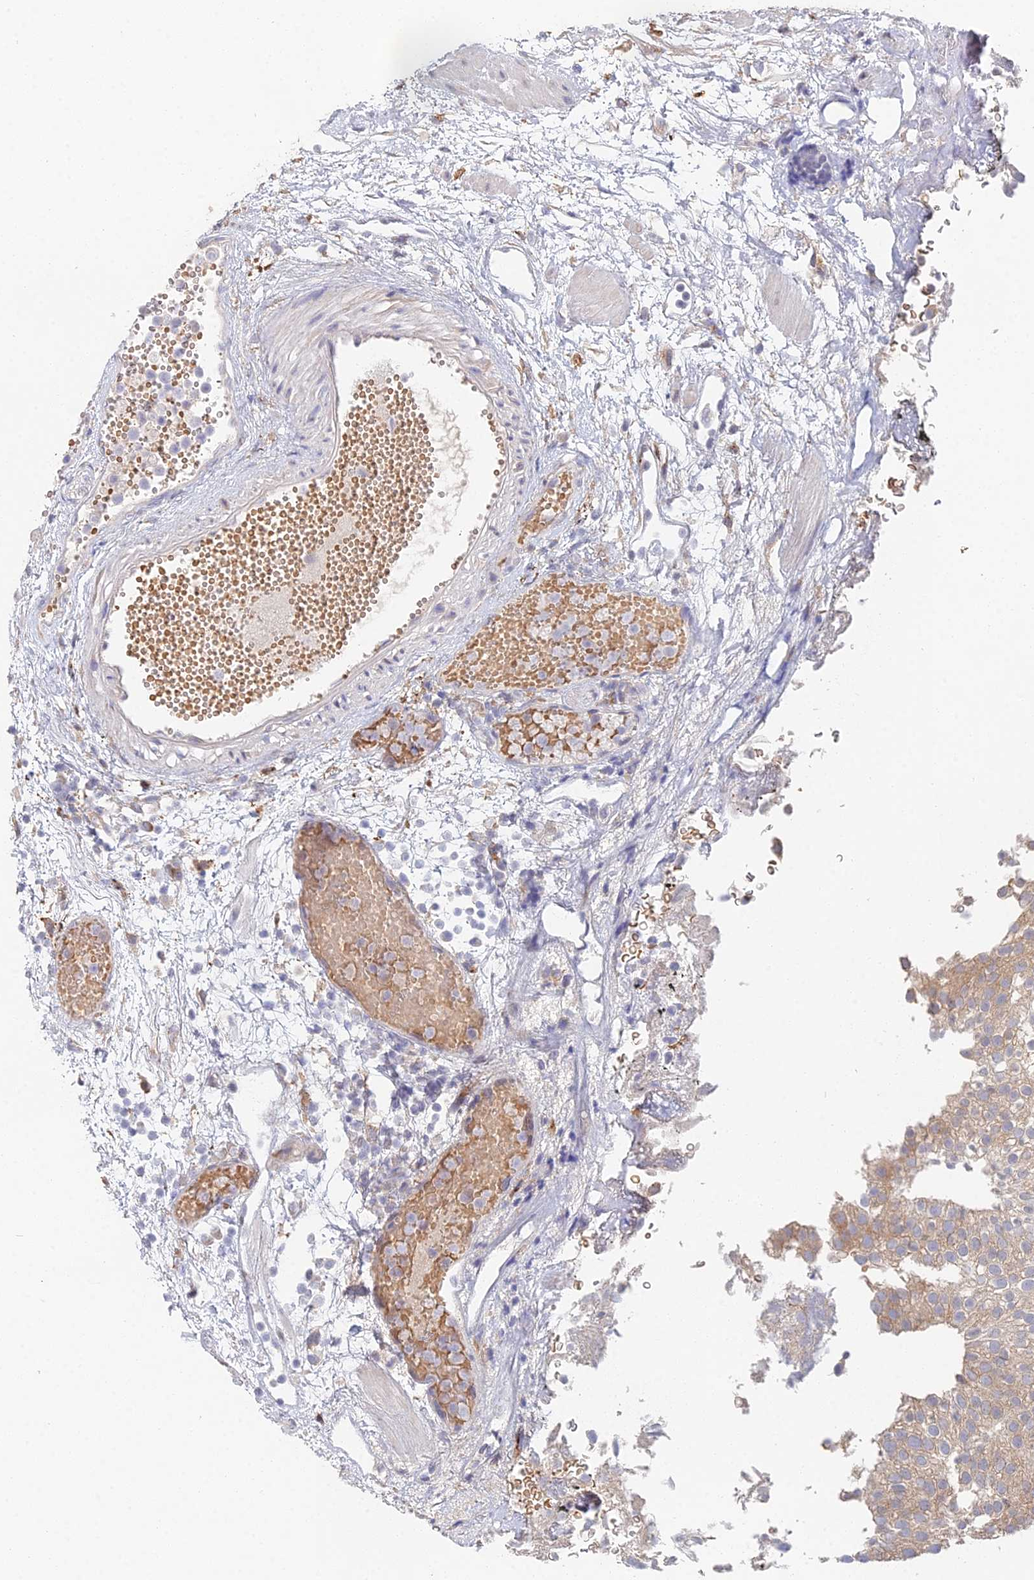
{"staining": {"intensity": "moderate", "quantity": ">75%", "location": "cytoplasmic/membranous"}, "tissue": "urothelial cancer", "cell_type": "Tumor cells", "image_type": "cancer", "snomed": [{"axis": "morphology", "description": "Urothelial carcinoma, Low grade"}, {"axis": "topography", "description": "Urinary bladder"}], "caption": "An image showing moderate cytoplasmic/membranous staining in approximately >75% of tumor cells in urothelial cancer, as visualized by brown immunohistochemical staining.", "gene": "ELOF1", "patient": {"sex": "male", "age": 78}}